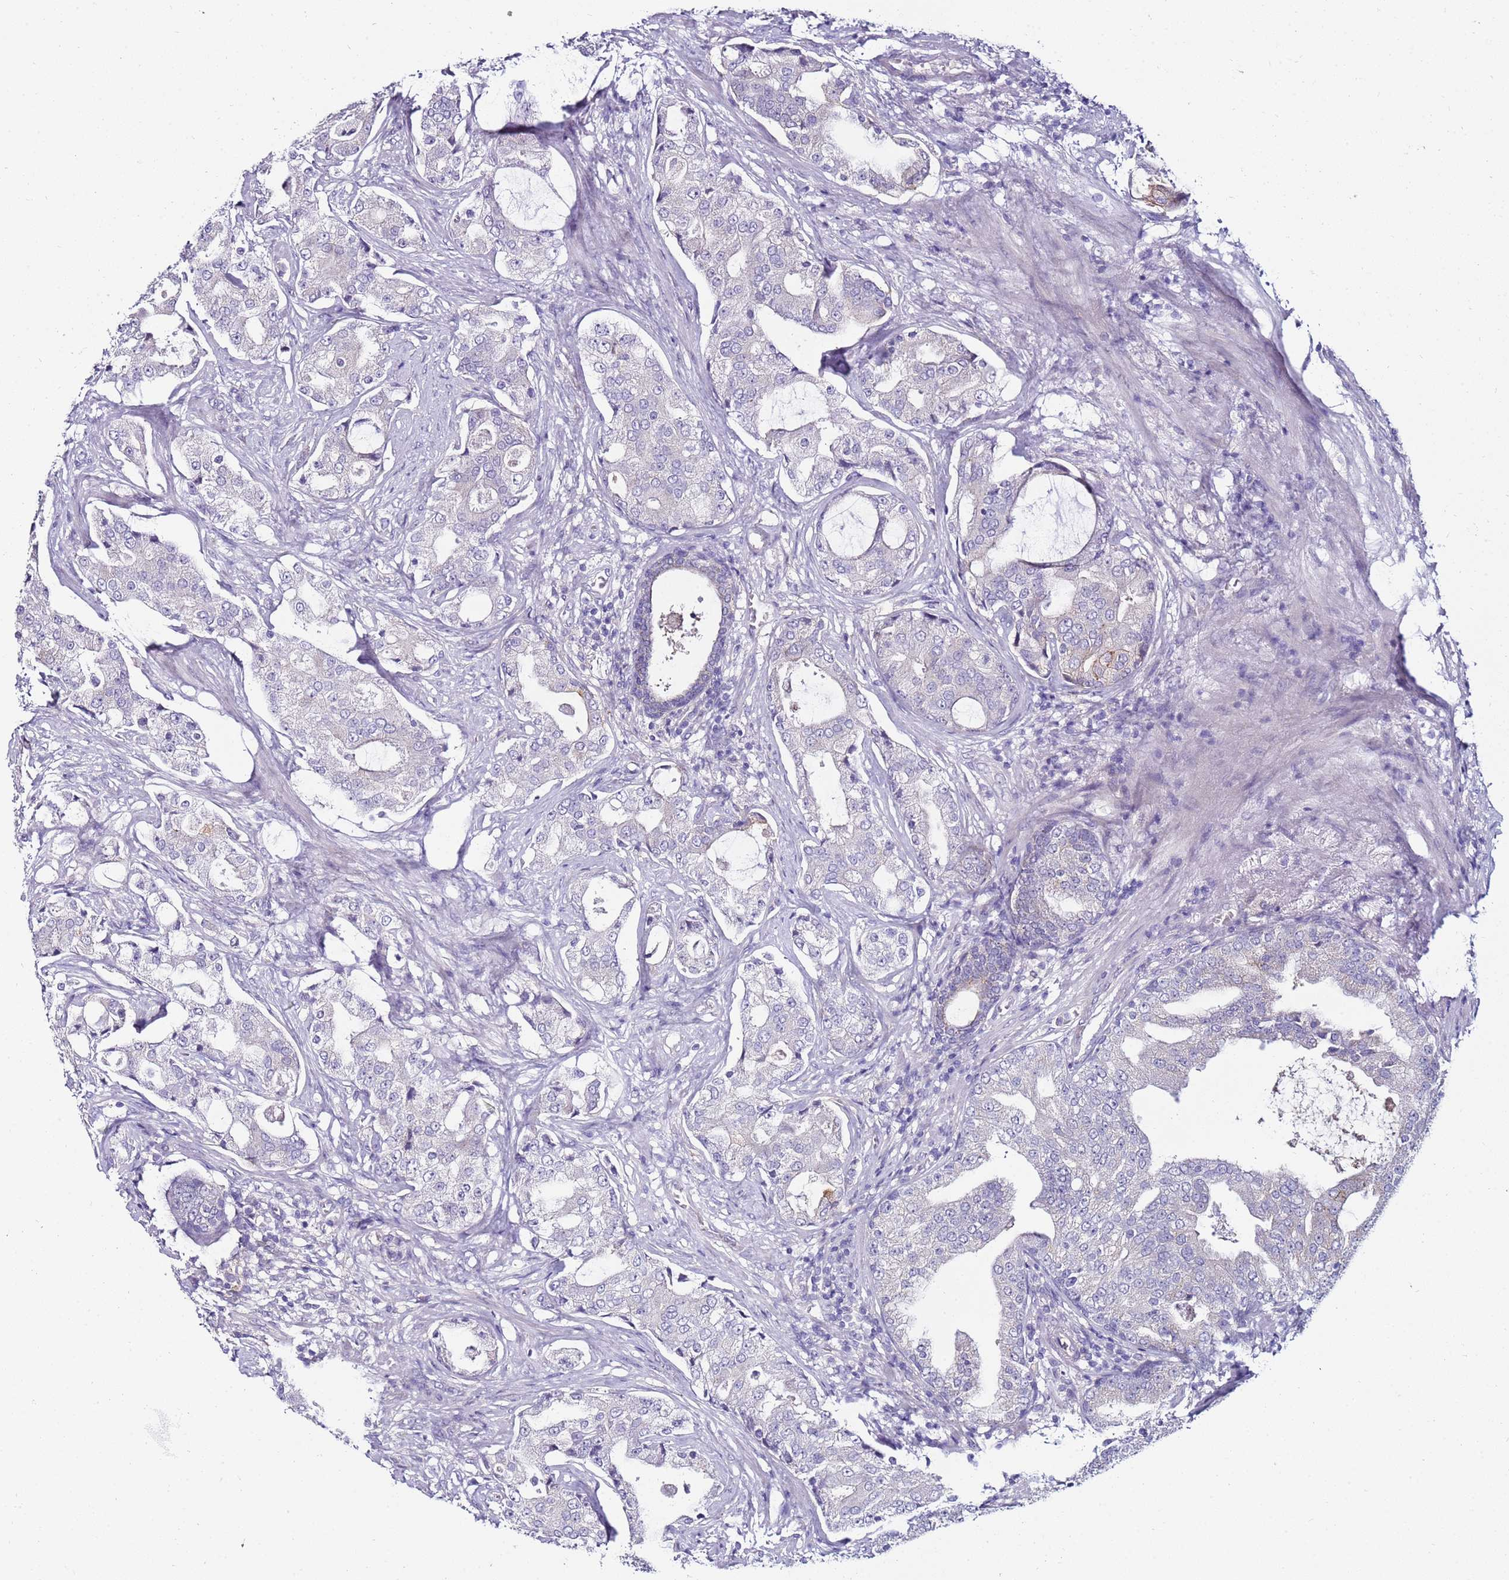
{"staining": {"intensity": "negative", "quantity": "none", "location": "none"}, "tissue": "prostate cancer", "cell_type": "Tumor cells", "image_type": "cancer", "snomed": [{"axis": "morphology", "description": "Adenocarcinoma, High grade"}, {"axis": "topography", "description": "Prostate"}], "caption": "The immunohistochemistry (IHC) image has no significant expression in tumor cells of prostate cancer tissue.", "gene": "GPN3", "patient": {"sex": "male", "age": 68}}